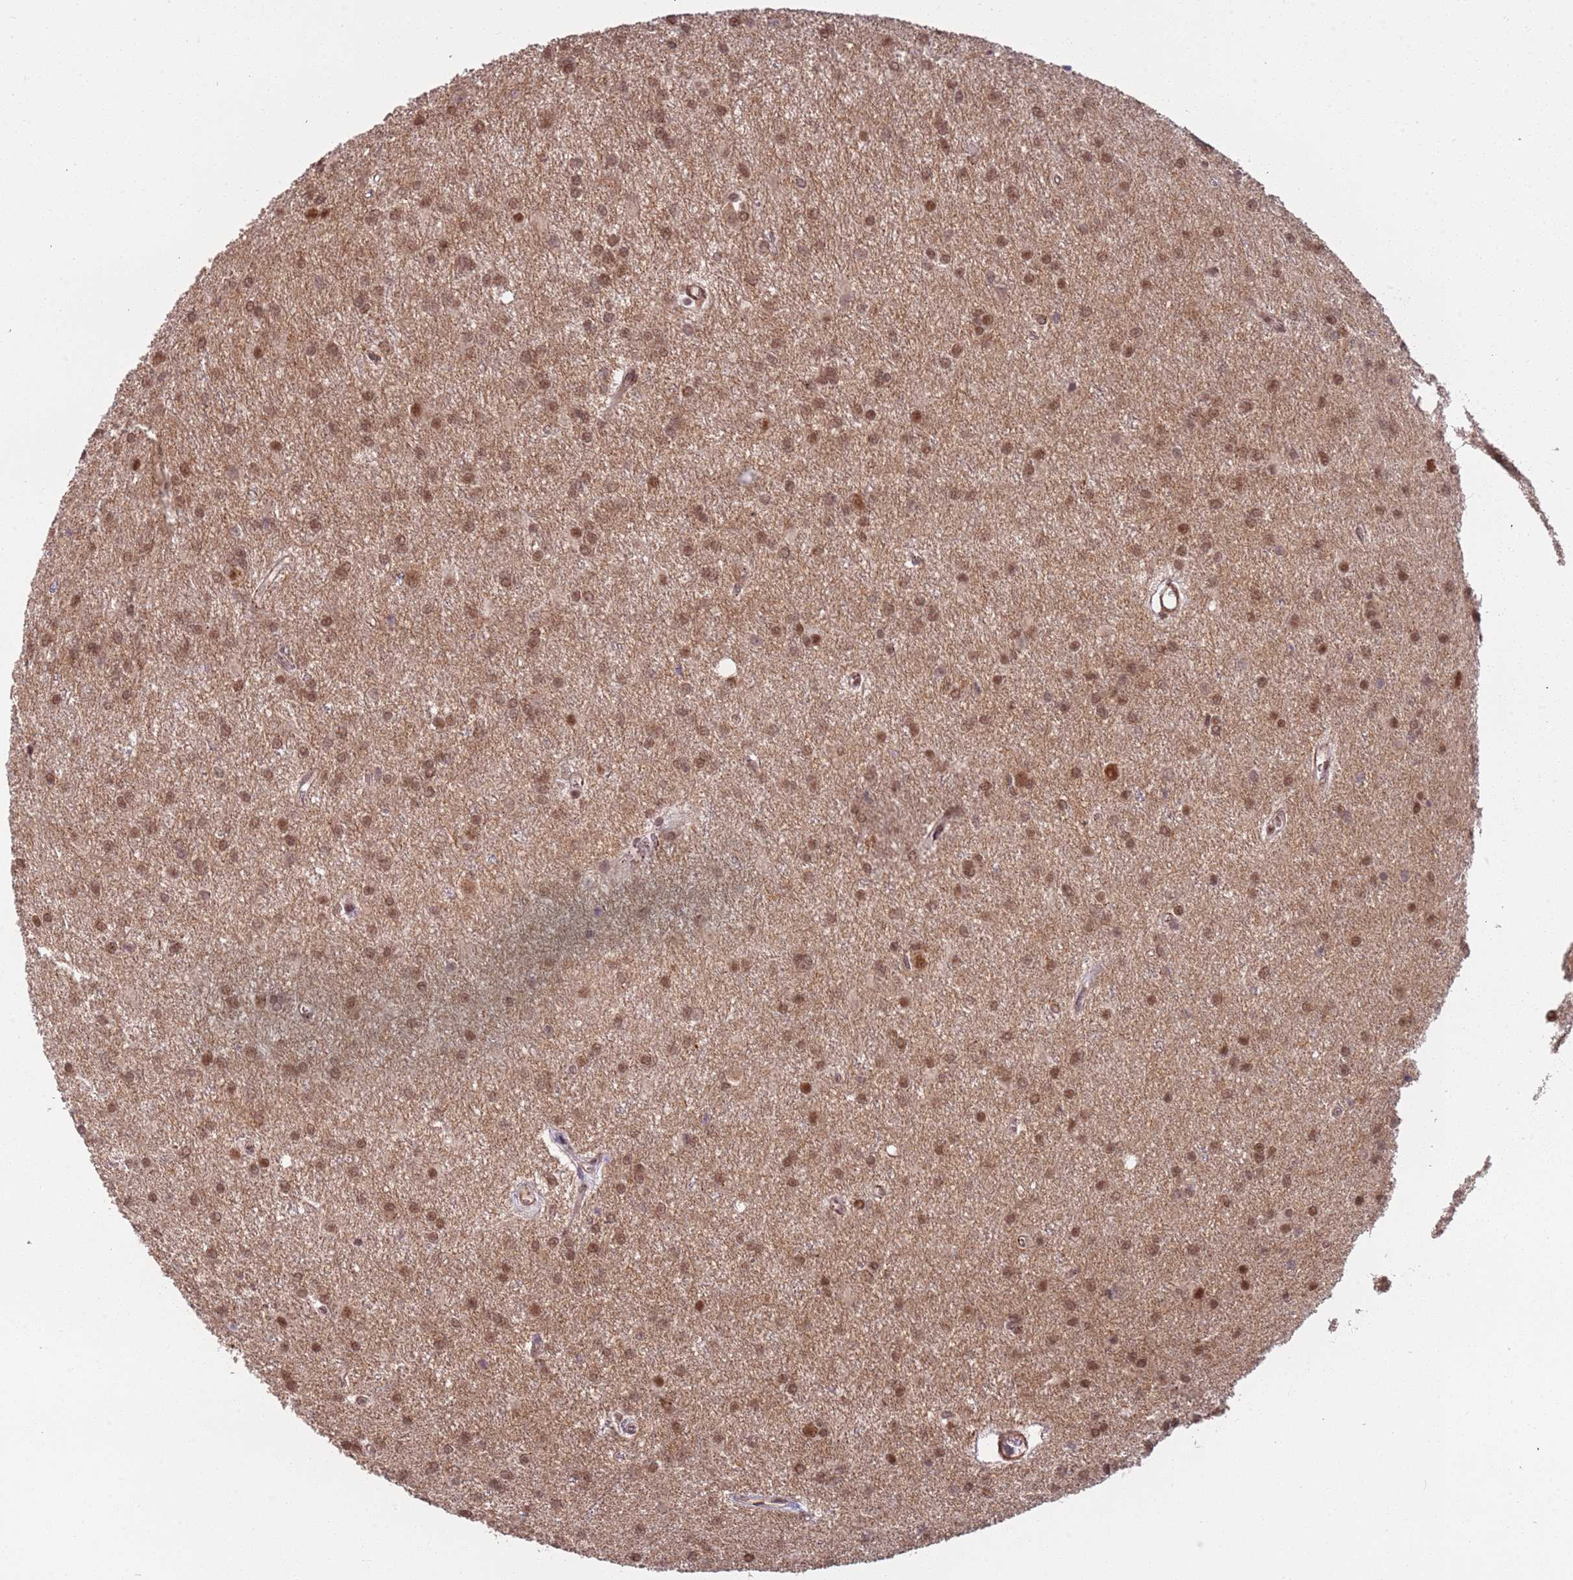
{"staining": {"intensity": "moderate", "quantity": ">75%", "location": "nuclear"}, "tissue": "glioma", "cell_type": "Tumor cells", "image_type": "cancer", "snomed": [{"axis": "morphology", "description": "Glioma, malignant, High grade"}, {"axis": "topography", "description": "Brain"}], "caption": "Human glioma stained for a protein (brown) exhibits moderate nuclear positive positivity in about >75% of tumor cells.", "gene": "POLR3H", "patient": {"sex": "female", "age": 50}}